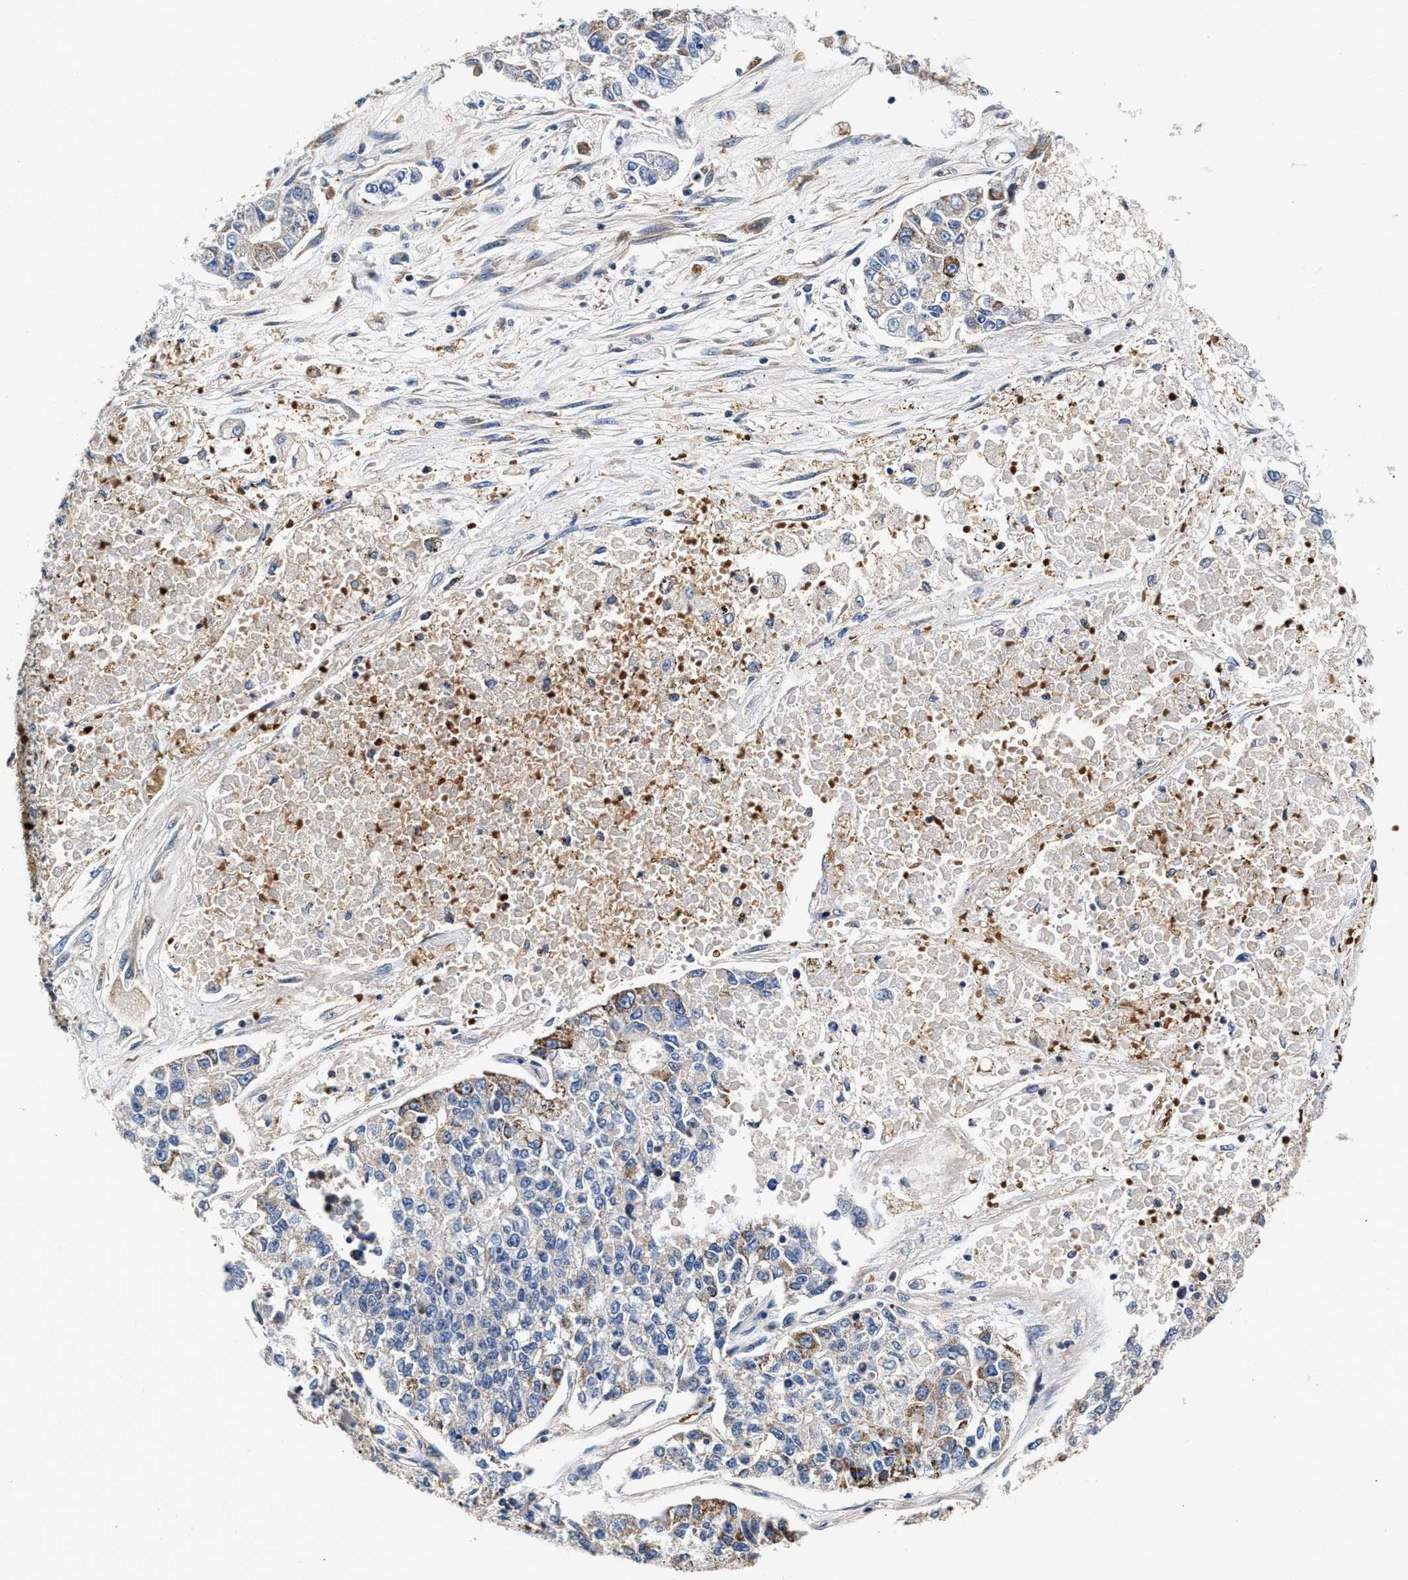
{"staining": {"intensity": "moderate", "quantity": "<25%", "location": "cytoplasmic/membranous"}, "tissue": "lung cancer", "cell_type": "Tumor cells", "image_type": "cancer", "snomed": [{"axis": "morphology", "description": "Adenocarcinoma, NOS"}, {"axis": "topography", "description": "Lung"}], "caption": "Tumor cells show low levels of moderate cytoplasmic/membranous expression in approximately <25% of cells in adenocarcinoma (lung). The protein of interest is shown in brown color, while the nuclei are stained blue.", "gene": "SGK1", "patient": {"sex": "male", "age": 49}}